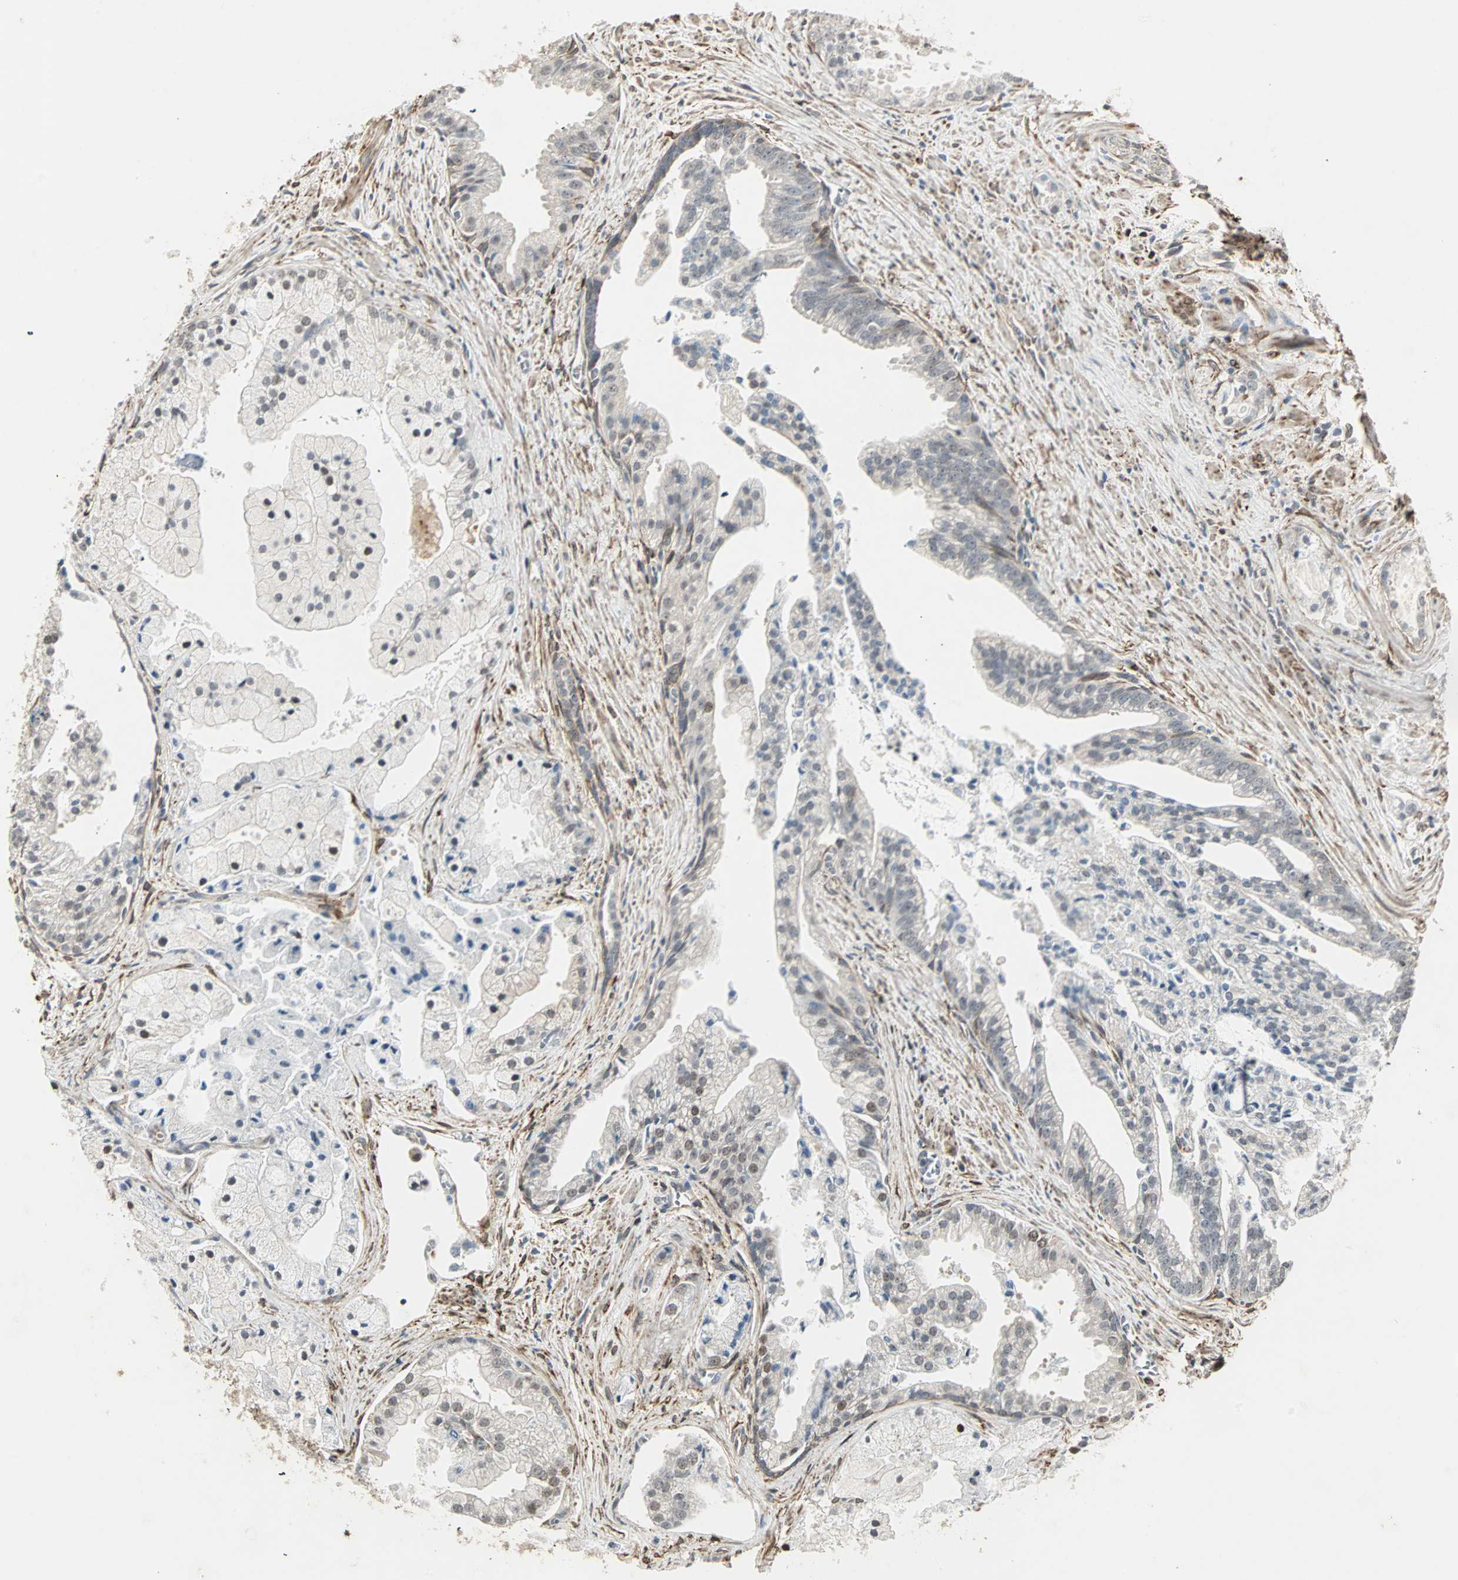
{"staining": {"intensity": "negative", "quantity": "none", "location": "none"}, "tissue": "prostate cancer", "cell_type": "Tumor cells", "image_type": "cancer", "snomed": [{"axis": "morphology", "description": "Adenocarcinoma, High grade"}, {"axis": "topography", "description": "Prostate"}], "caption": "The photomicrograph shows no staining of tumor cells in high-grade adenocarcinoma (prostate). (Stains: DAB (3,3'-diaminobenzidine) immunohistochemistry (IHC) with hematoxylin counter stain, Microscopy: brightfield microscopy at high magnification).", "gene": "TRPV4", "patient": {"sex": "male", "age": 67}}